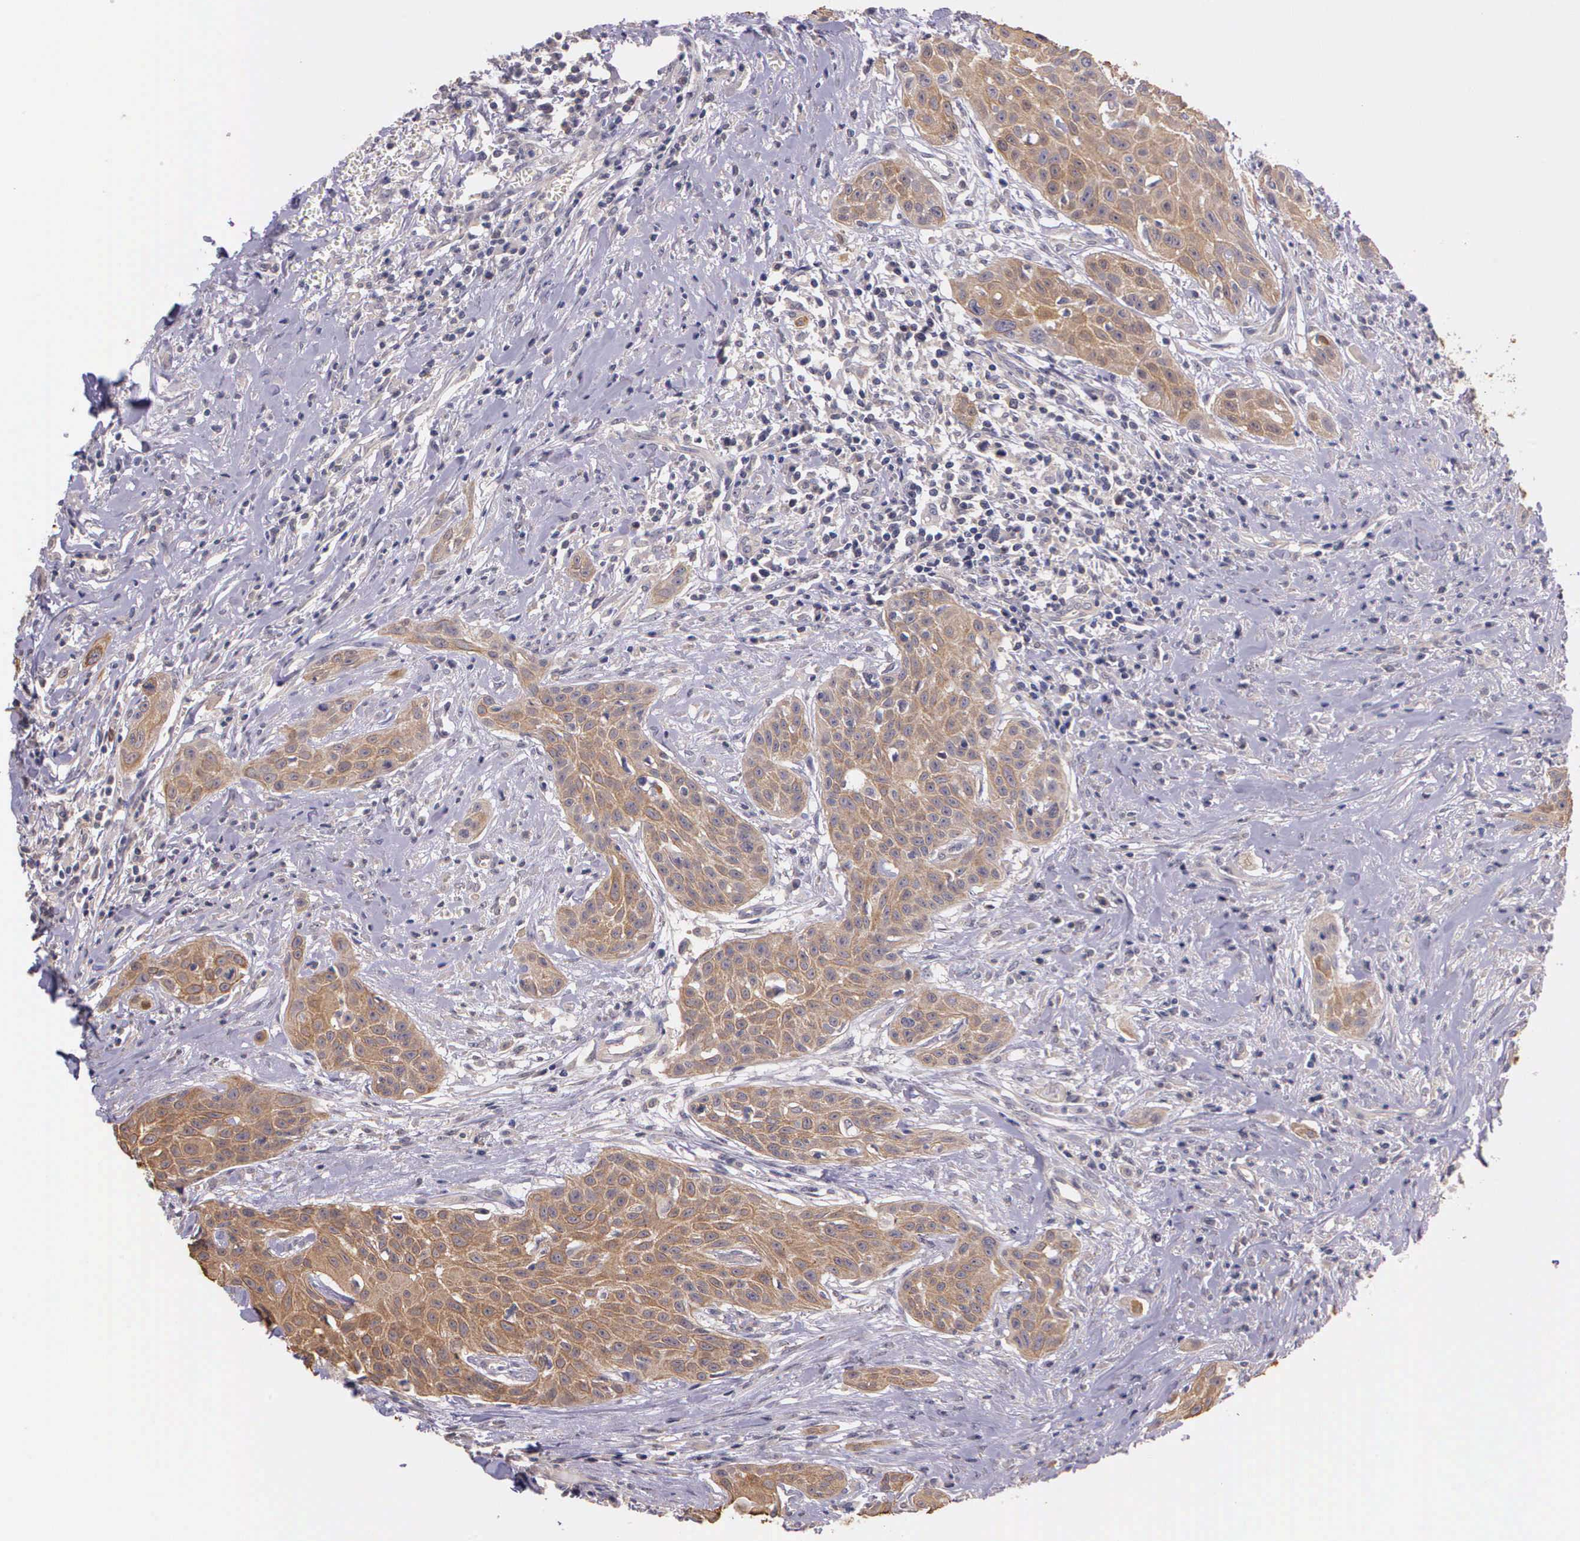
{"staining": {"intensity": "weak", "quantity": ">75%", "location": "cytoplasmic/membranous"}, "tissue": "head and neck cancer", "cell_type": "Tumor cells", "image_type": "cancer", "snomed": [{"axis": "morphology", "description": "Squamous cell carcinoma, NOS"}, {"axis": "morphology", "description": "Squamous cell carcinoma, metastatic, NOS"}, {"axis": "topography", "description": "Lymph node"}, {"axis": "topography", "description": "Salivary gland"}, {"axis": "topography", "description": "Head-Neck"}], "caption": "Immunohistochemical staining of head and neck cancer (metastatic squamous cell carcinoma) demonstrates low levels of weak cytoplasmic/membranous protein expression in about >75% of tumor cells.", "gene": "IGBP1", "patient": {"sex": "female", "age": 74}}